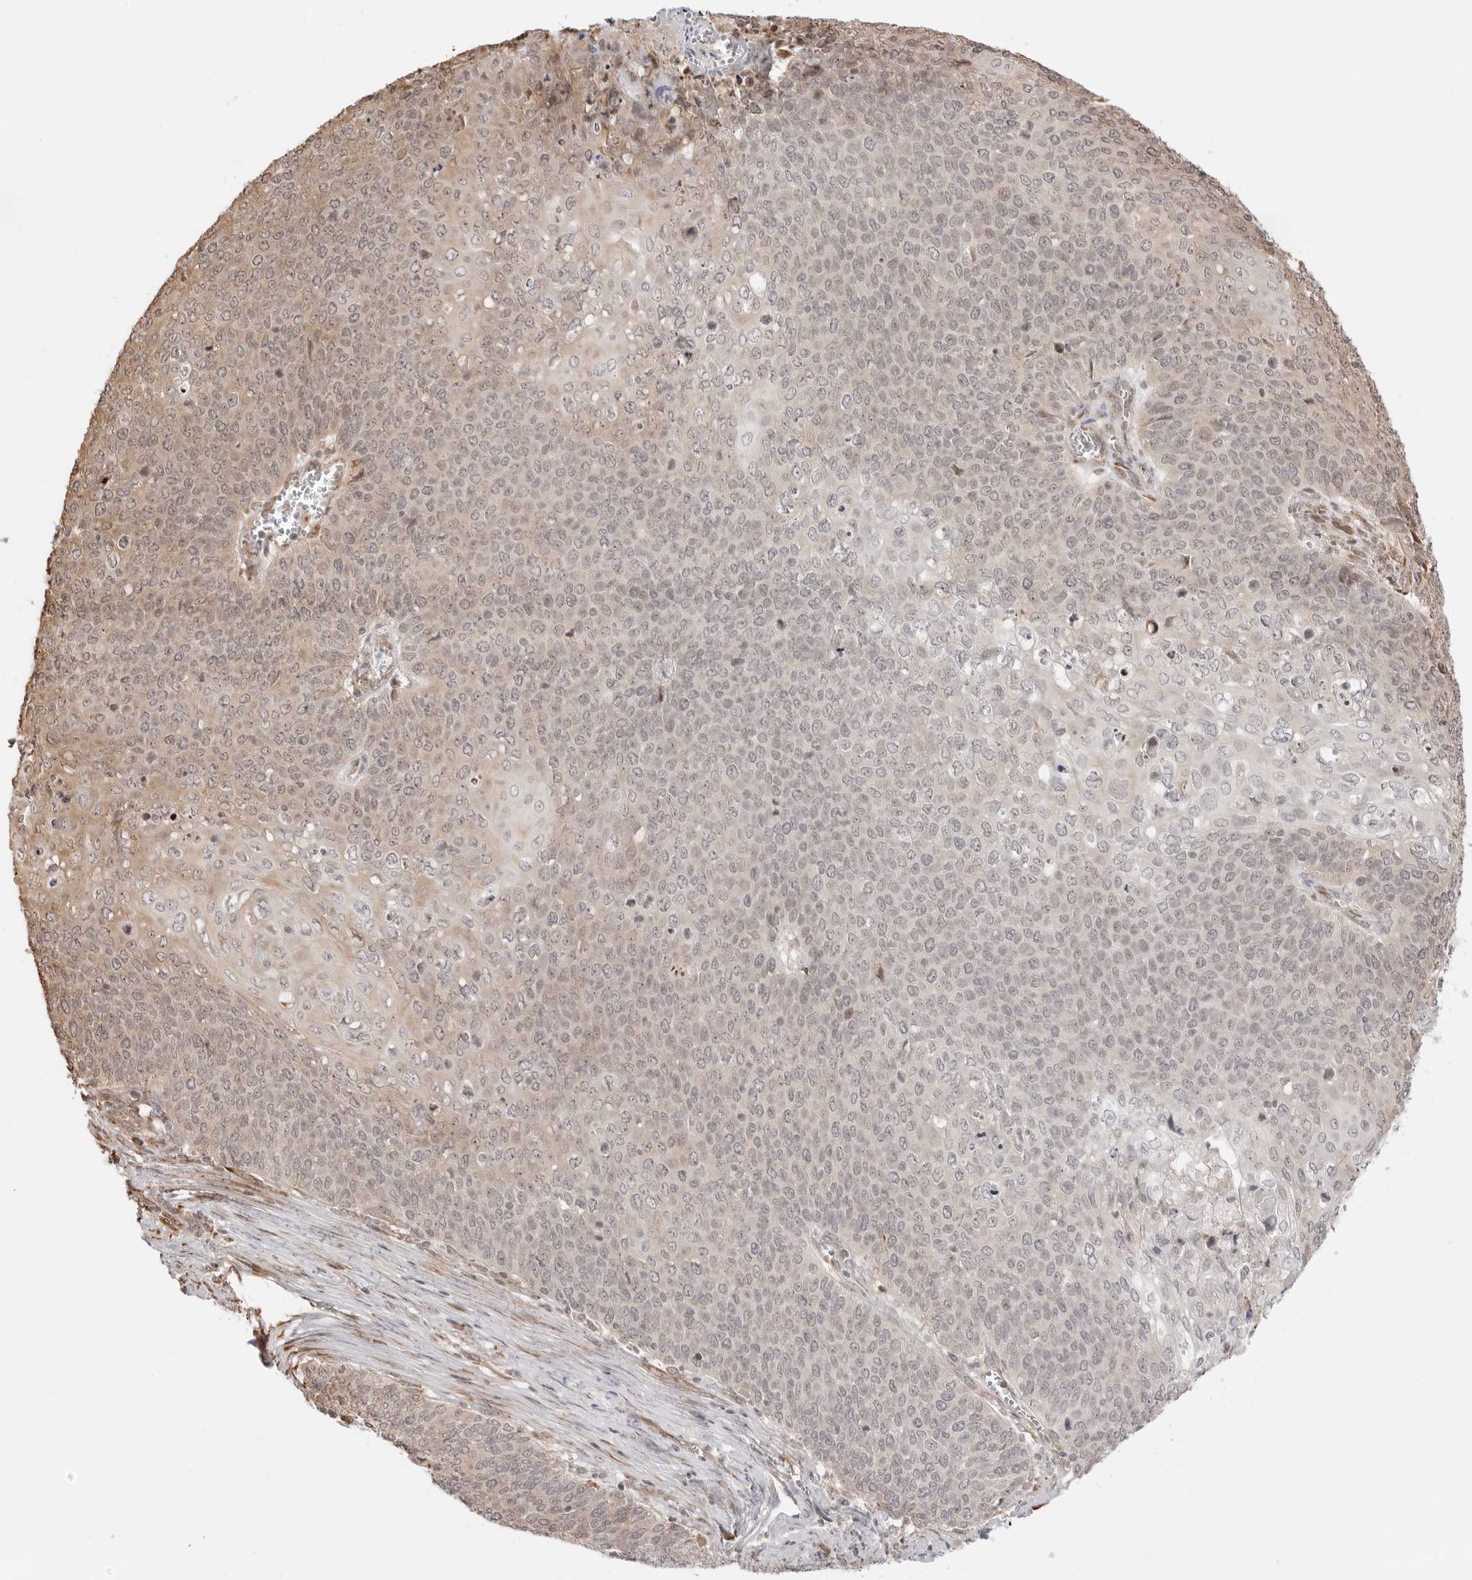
{"staining": {"intensity": "negative", "quantity": "none", "location": "none"}, "tissue": "cervical cancer", "cell_type": "Tumor cells", "image_type": "cancer", "snomed": [{"axis": "morphology", "description": "Squamous cell carcinoma, NOS"}, {"axis": "topography", "description": "Cervix"}], "caption": "Immunohistochemistry histopathology image of neoplastic tissue: squamous cell carcinoma (cervical) stained with DAB shows no significant protein staining in tumor cells. (DAB IHC with hematoxylin counter stain).", "gene": "FKBP14", "patient": {"sex": "female", "age": 39}}